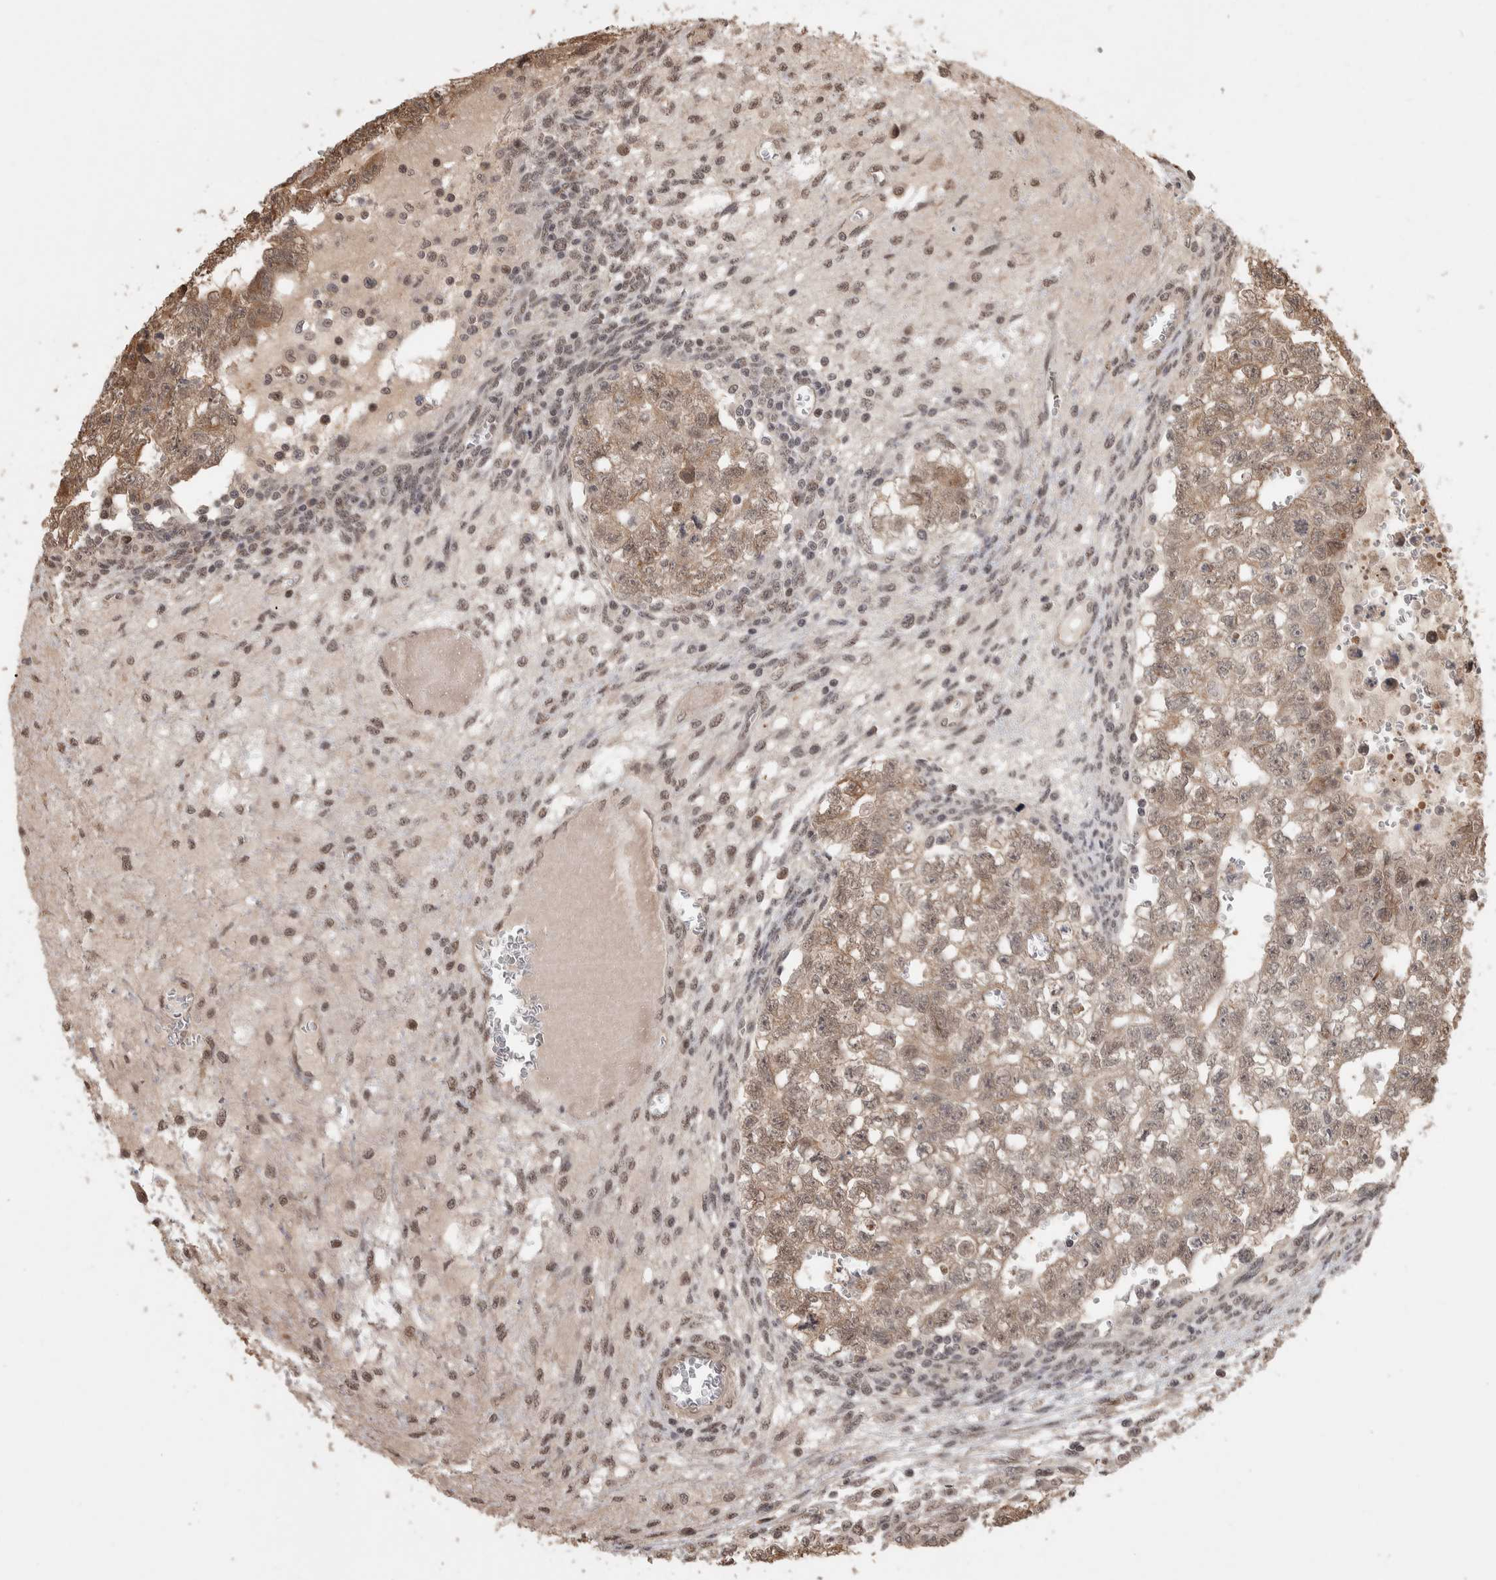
{"staining": {"intensity": "weak", "quantity": "25%-75%", "location": "cytoplasmic/membranous,nuclear"}, "tissue": "testis cancer", "cell_type": "Tumor cells", "image_type": "cancer", "snomed": [{"axis": "morphology", "description": "Seminoma, NOS"}, {"axis": "morphology", "description": "Carcinoma, Embryonal, NOS"}, {"axis": "topography", "description": "Testis"}], "caption": "Immunohistochemical staining of testis embryonal carcinoma reveals low levels of weak cytoplasmic/membranous and nuclear protein staining in about 25%-75% of tumor cells.", "gene": "ZNF592", "patient": {"sex": "male", "age": 38}}